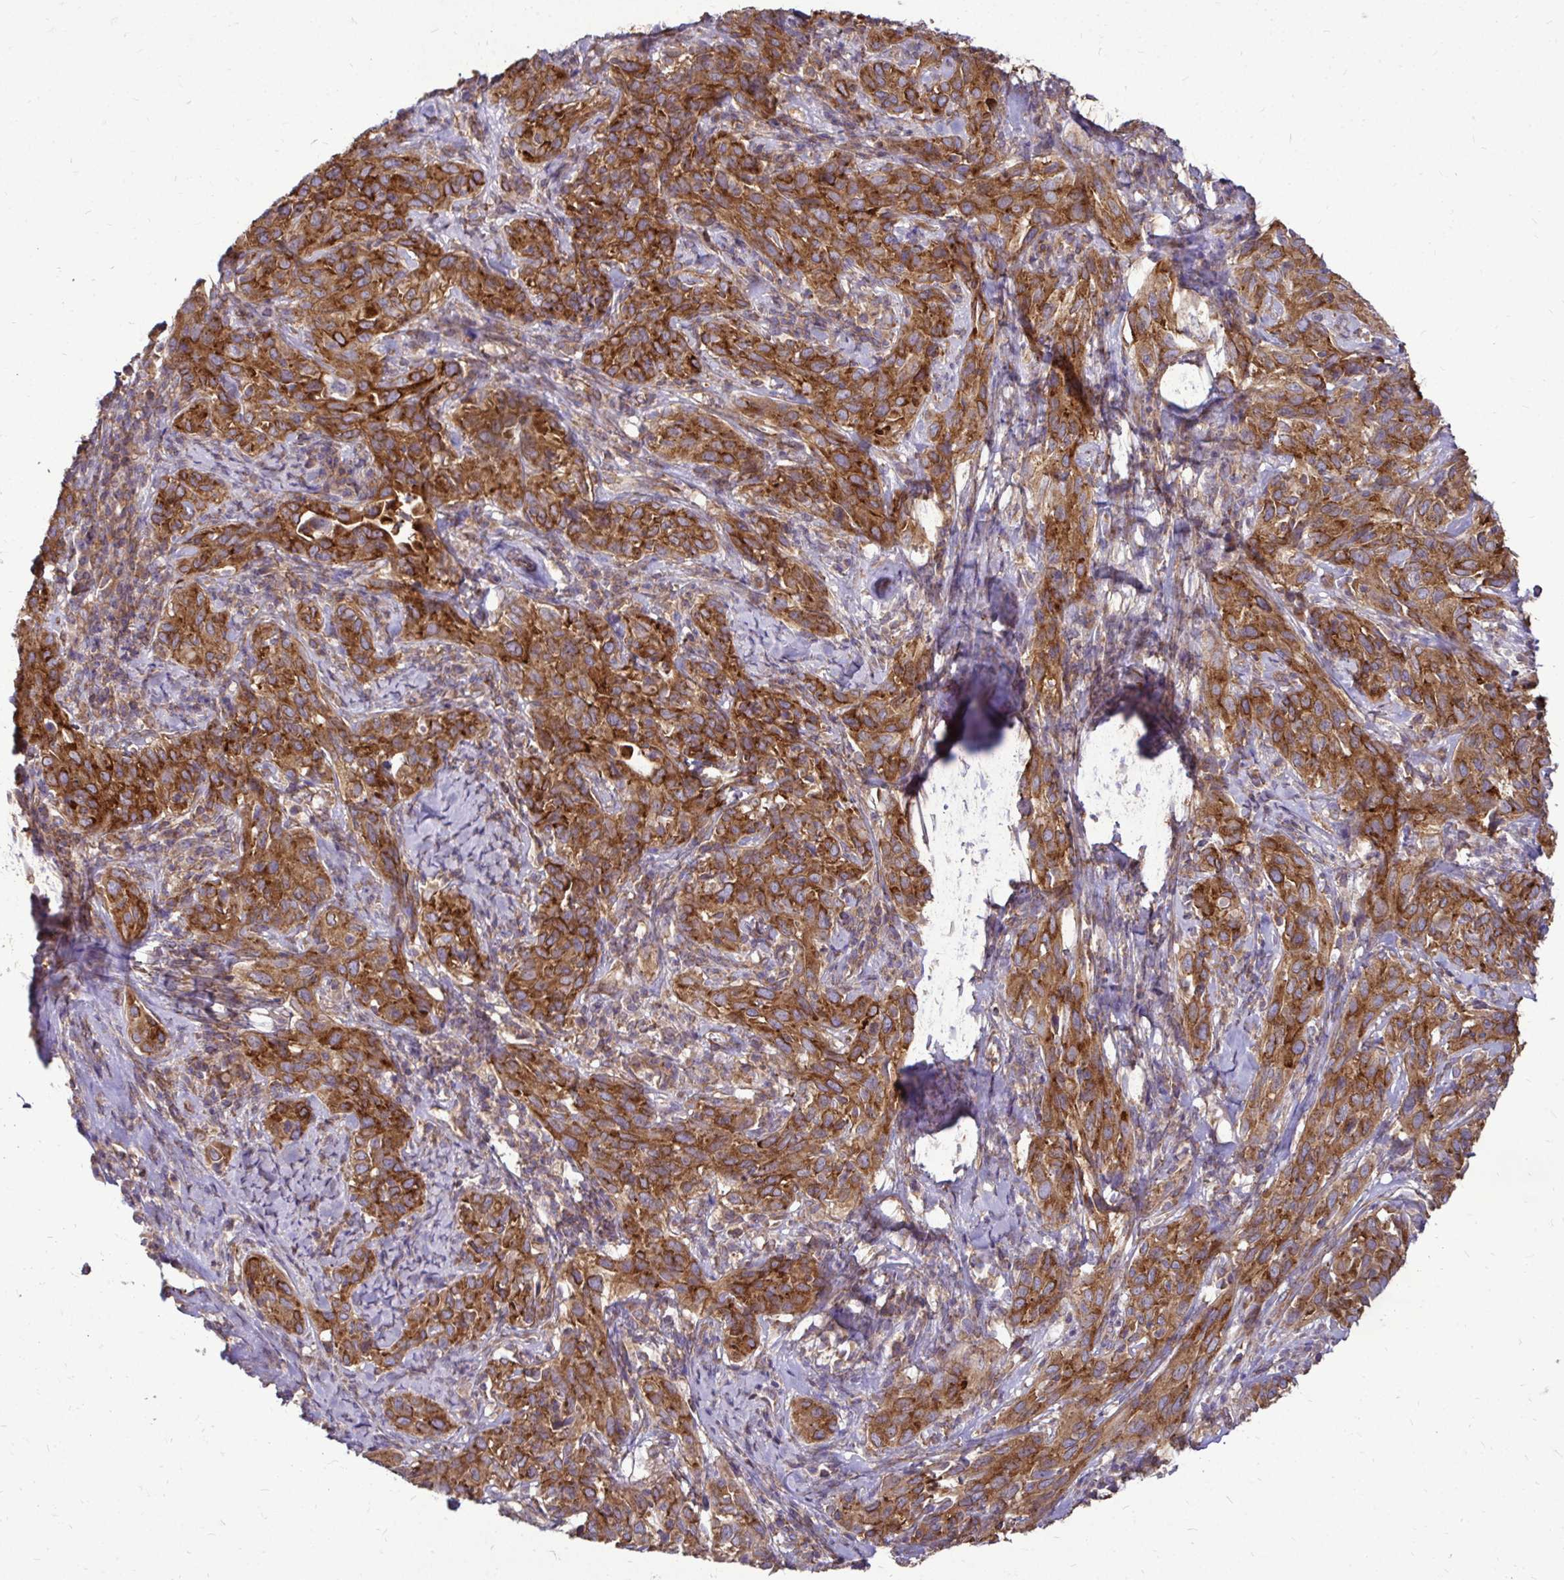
{"staining": {"intensity": "strong", "quantity": ">75%", "location": "cytoplasmic/membranous"}, "tissue": "cervical cancer", "cell_type": "Tumor cells", "image_type": "cancer", "snomed": [{"axis": "morphology", "description": "Normal tissue, NOS"}, {"axis": "morphology", "description": "Squamous cell carcinoma, NOS"}, {"axis": "topography", "description": "Cervix"}], "caption": "A high amount of strong cytoplasmic/membranous expression is appreciated in about >75% of tumor cells in cervical cancer (squamous cell carcinoma) tissue.", "gene": "FMR1", "patient": {"sex": "female", "age": 51}}